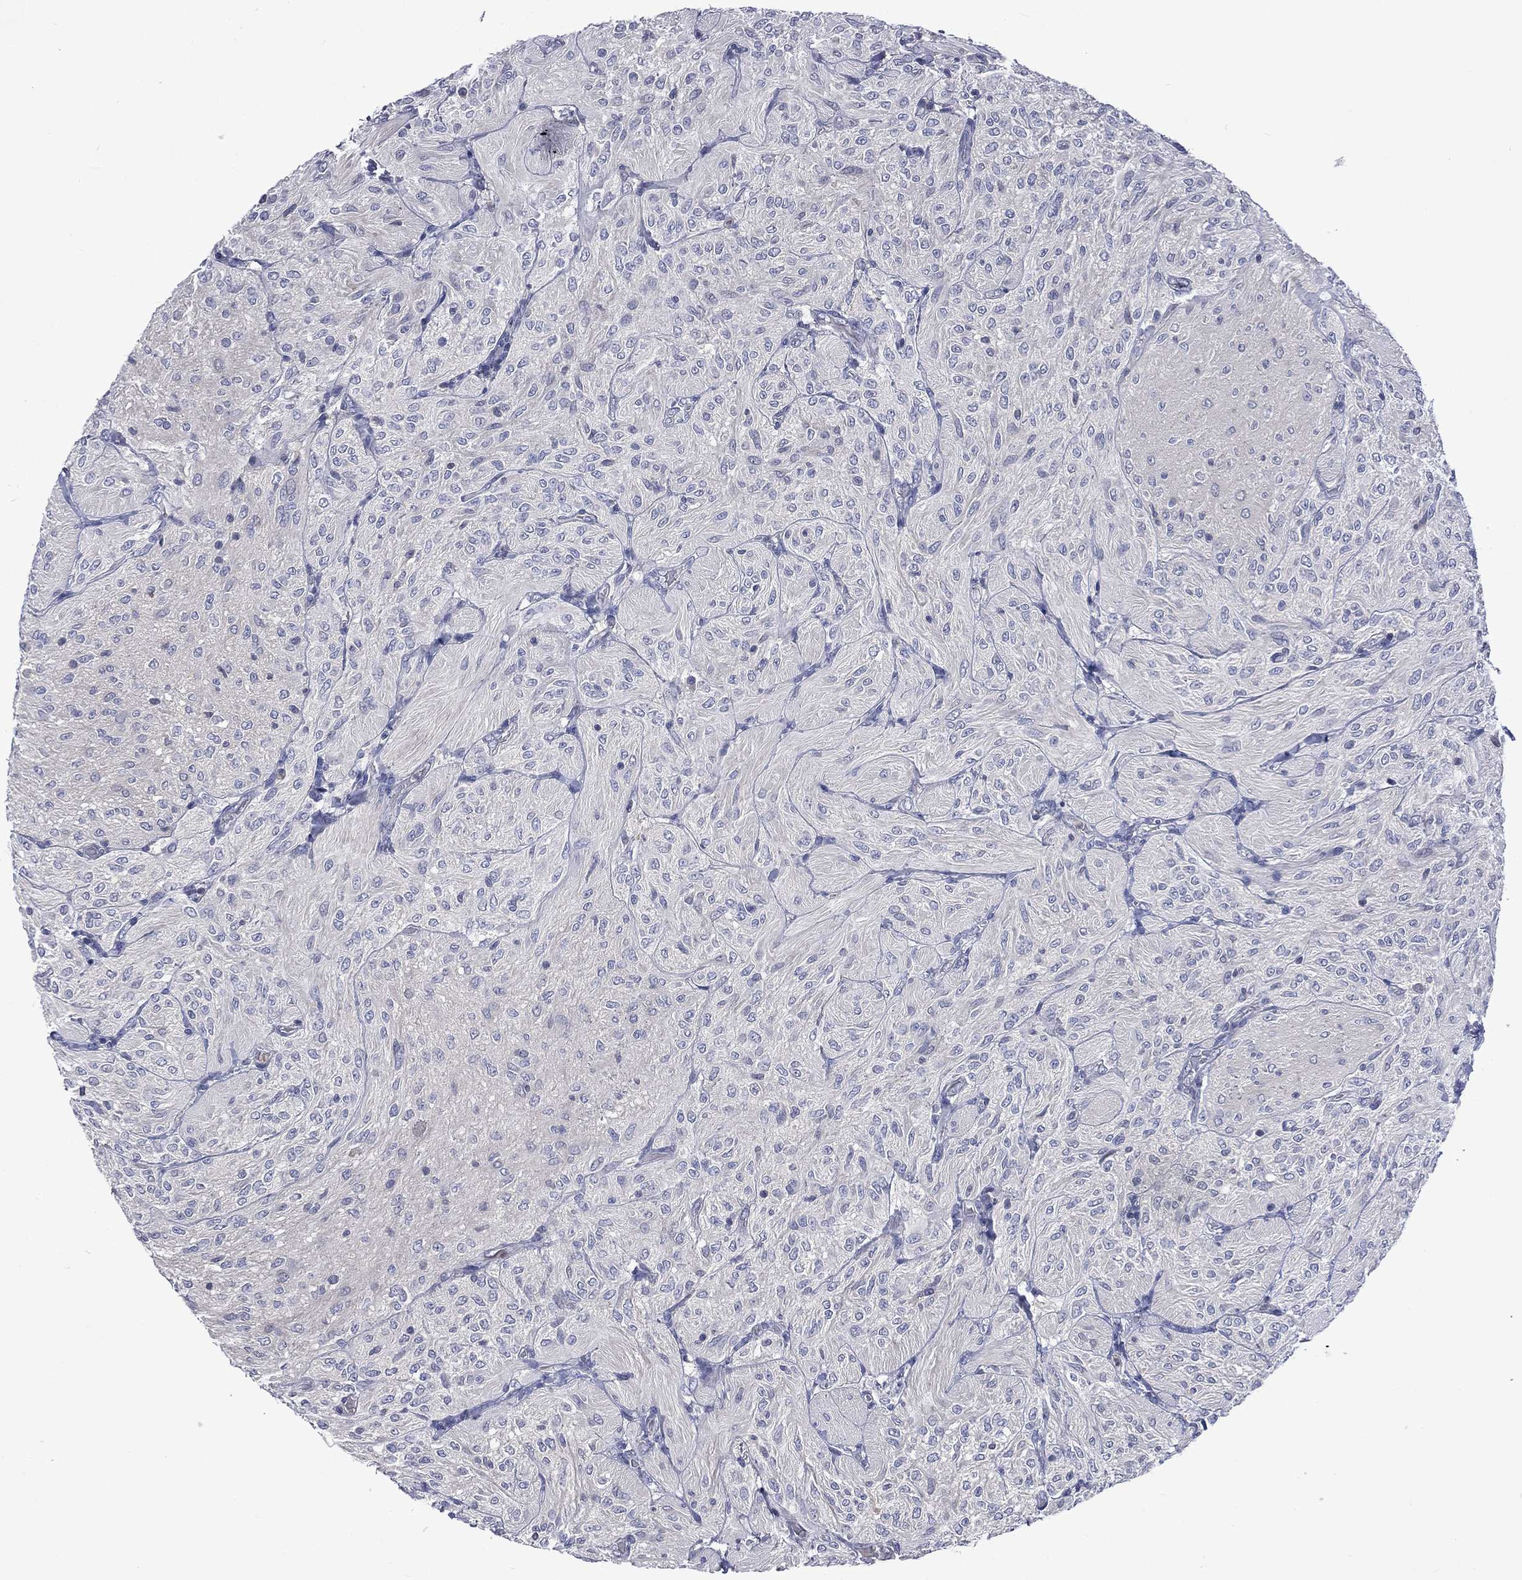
{"staining": {"intensity": "negative", "quantity": "none", "location": "none"}, "tissue": "glioma", "cell_type": "Tumor cells", "image_type": "cancer", "snomed": [{"axis": "morphology", "description": "Glioma, malignant, Low grade"}, {"axis": "topography", "description": "Brain"}], "caption": "The histopathology image displays no staining of tumor cells in glioma.", "gene": "CA12", "patient": {"sex": "male", "age": 3}}